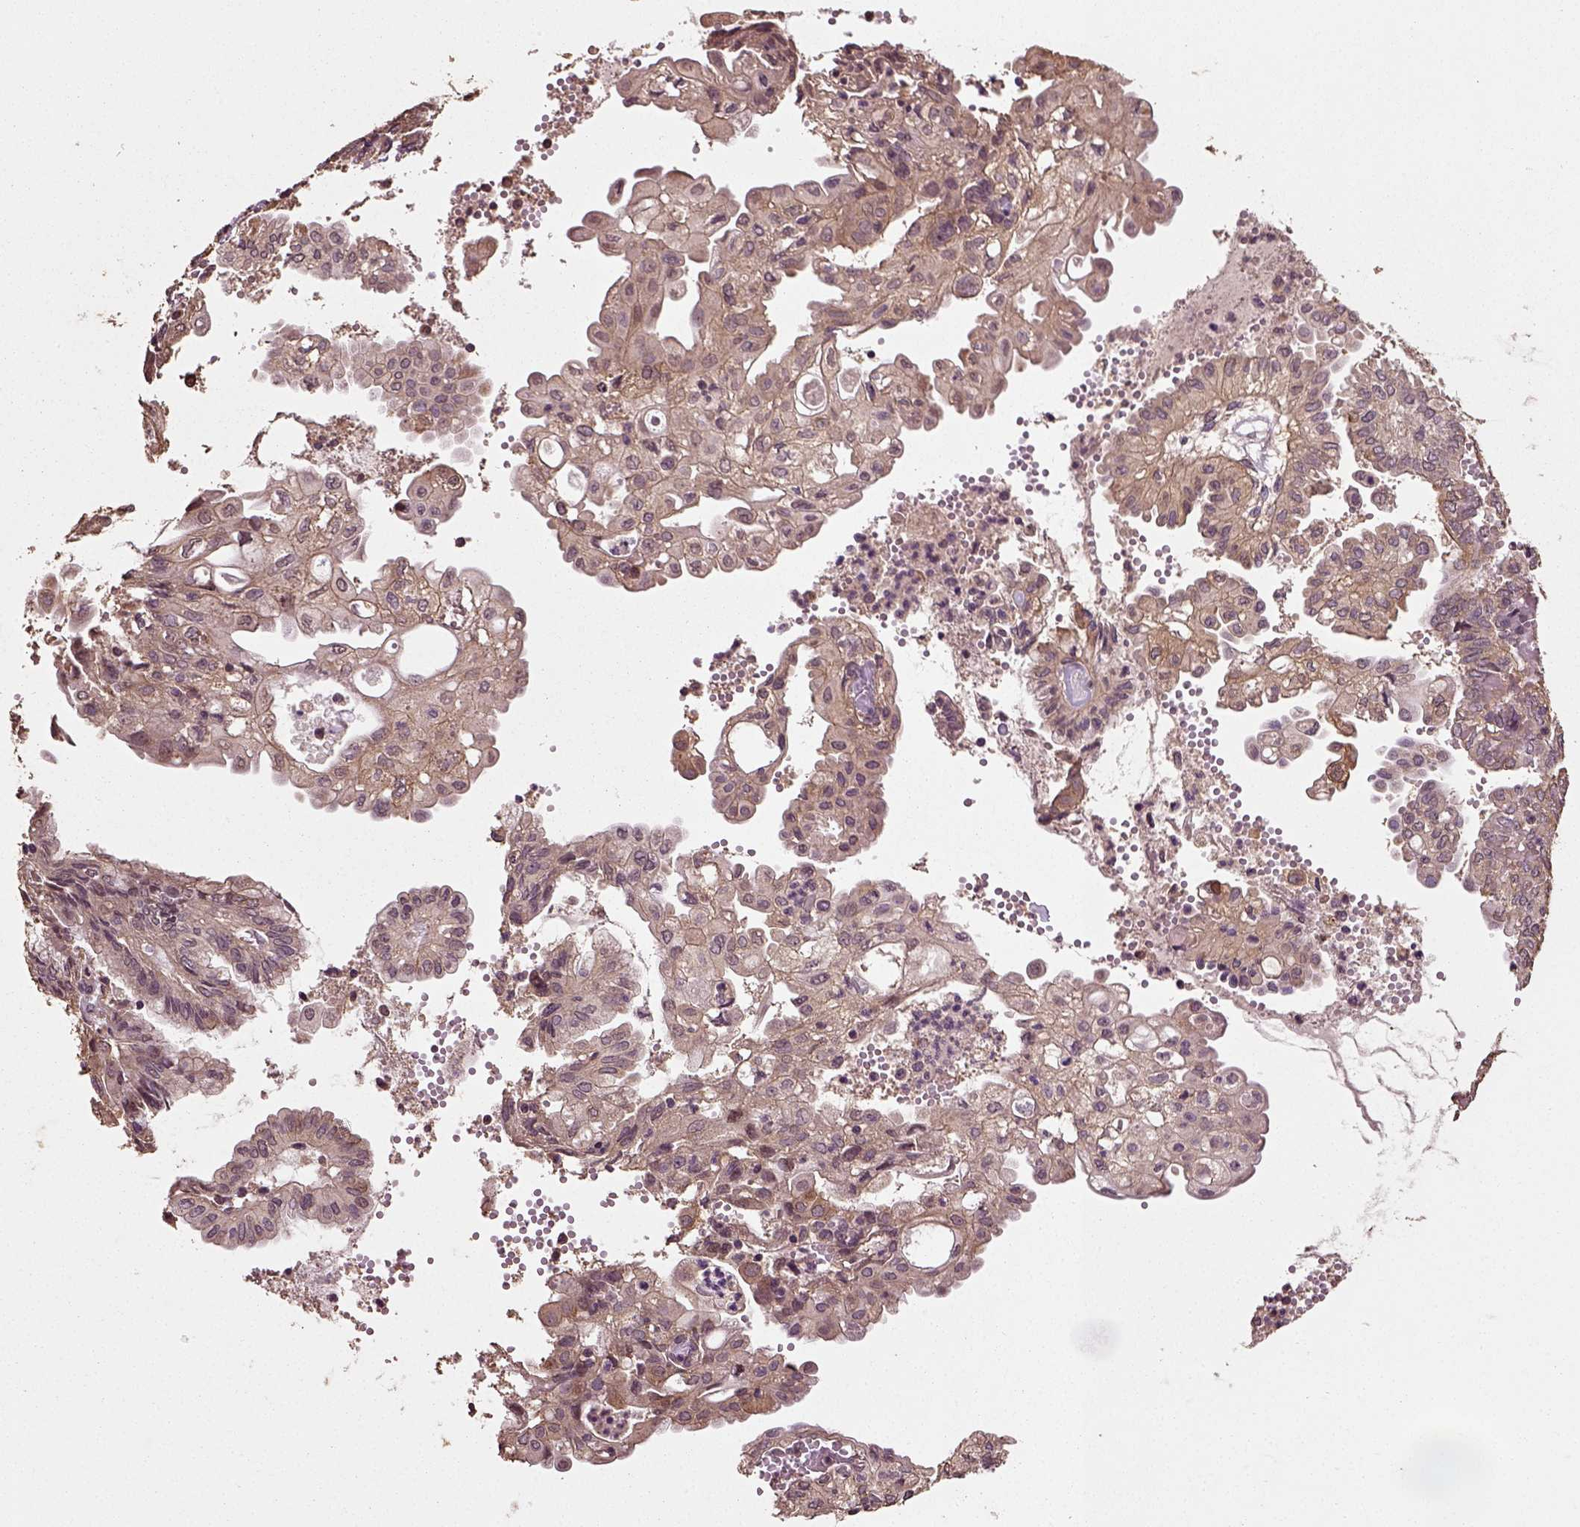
{"staining": {"intensity": "moderate", "quantity": "25%-75%", "location": "cytoplasmic/membranous"}, "tissue": "endometrial cancer", "cell_type": "Tumor cells", "image_type": "cancer", "snomed": [{"axis": "morphology", "description": "Adenocarcinoma, NOS"}, {"axis": "topography", "description": "Endometrium"}], "caption": "Protein expression analysis of endometrial adenocarcinoma exhibits moderate cytoplasmic/membranous expression in about 25%-75% of tumor cells. (DAB = brown stain, brightfield microscopy at high magnification).", "gene": "ERV3-1", "patient": {"sex": "female", "age": 68}}